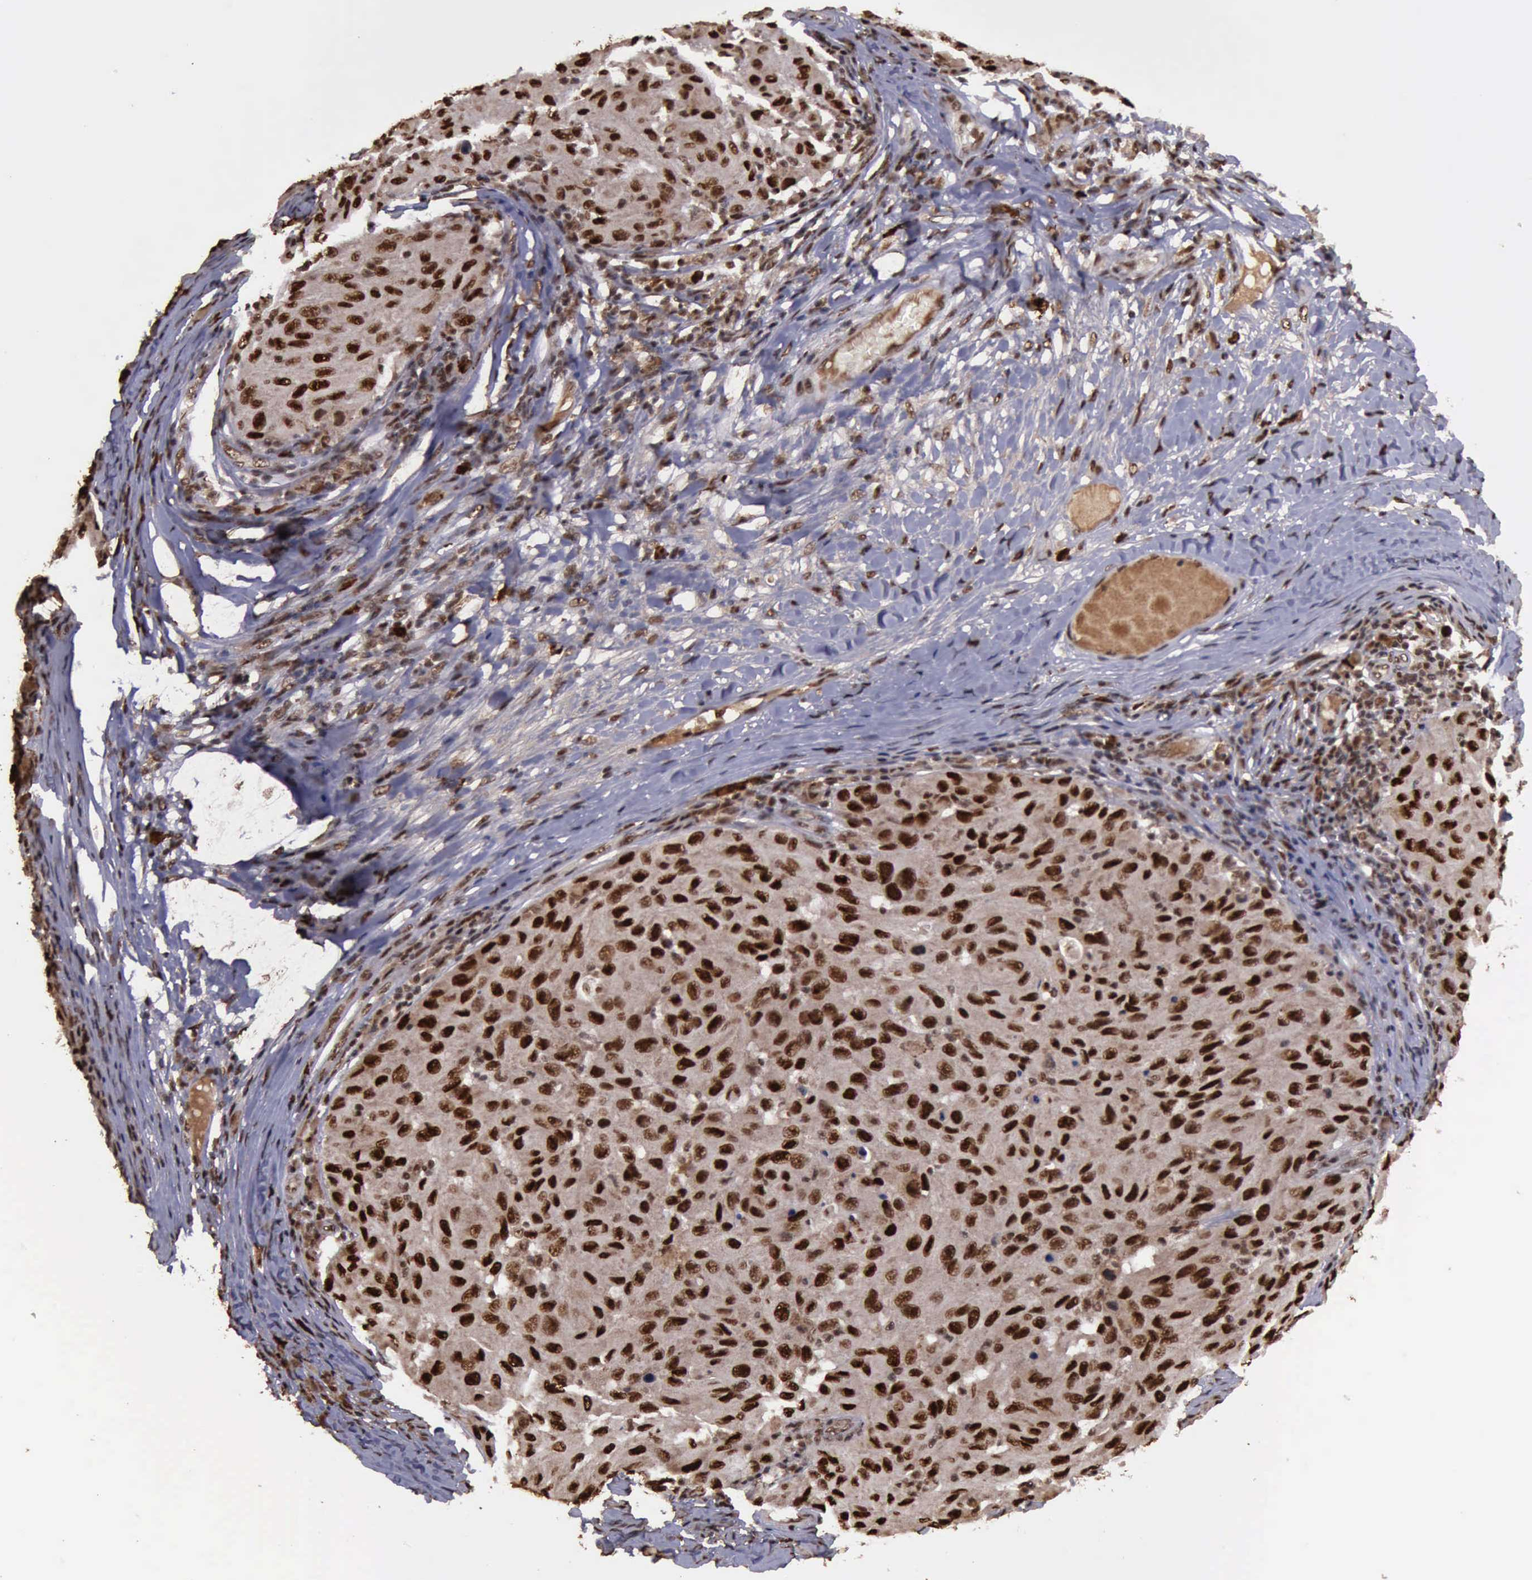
{"staining": {"intensity": "strong", "quantity": ">75%", "location": "cytoplasmic/membranous,nuclear"}, "tissue": "melanoma", "cell_type": "Tumor cells", "image_type": "cancer", "snomed": [{"axis": "morphology", "description": "Malignant melanoma, NOS"}, {"axis": "topography", "description": "Skin"}], "caption": "A brown stain labels strong cytoplasmic/membranous and nuclear expression of a protein in melanoma tumor cells.", "gene": "TRMT2A", "patient": {"sex": "female", "age": 77}}